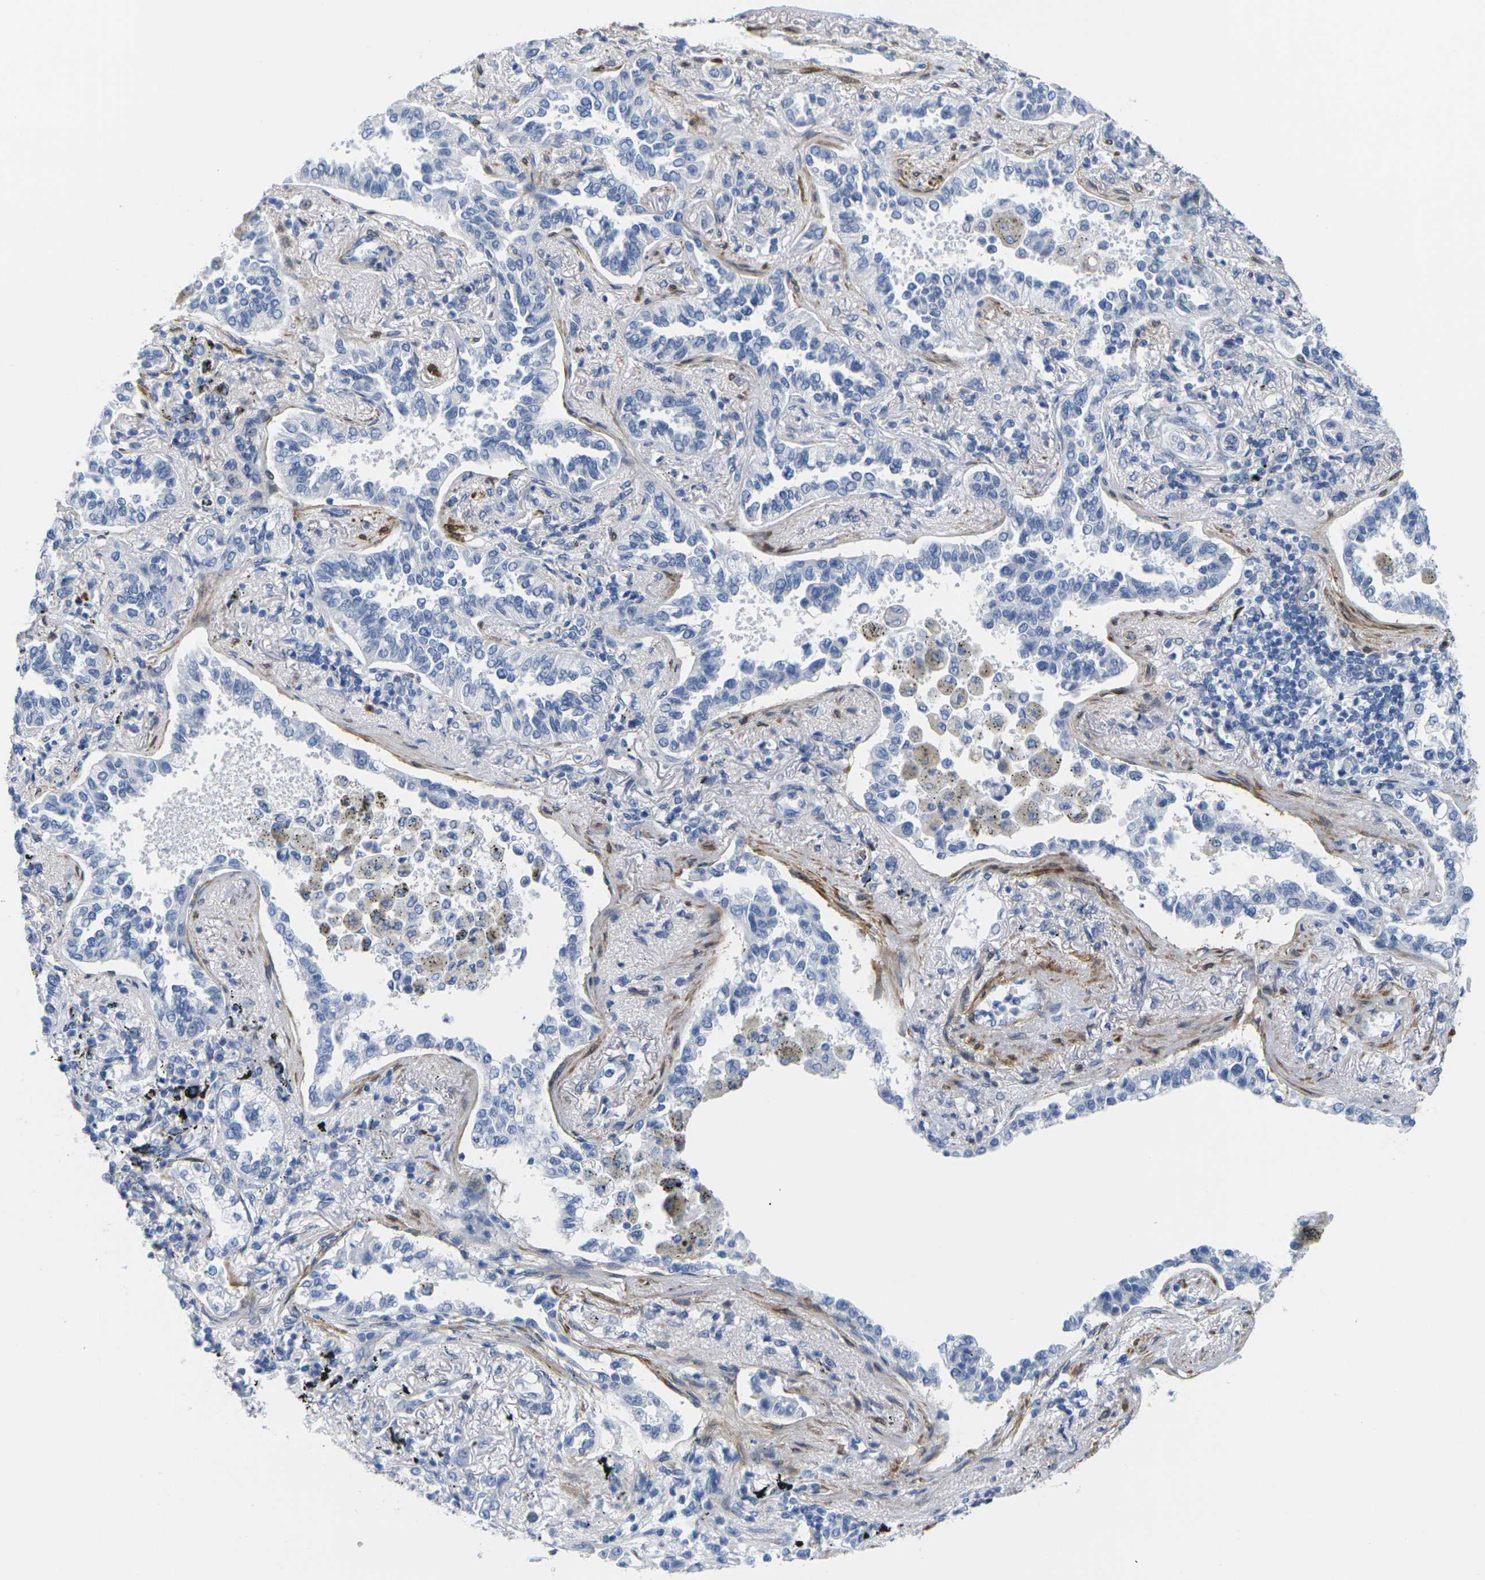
{"staining": {"intensity": "negative", "quantity": "none", "location": "none"}, "tissue": "lung cancer", "cell_type": "Tumor cells", "image_type": "cancer", "snomed": [{"axis": "morphology", "description": "Normal tissue, NOS"}, {"axis": "morphology", "description": "Adenocarcinoma, NOS"}, {"axis": "topography", "description": "Lung"}], "caption": "Immunohistochemical staining of lung adenocarcinoma demonstrates no significant positivity in tumor cells.", "gene": "CNN1", "patient": {"sex": "male", "age": 59}}